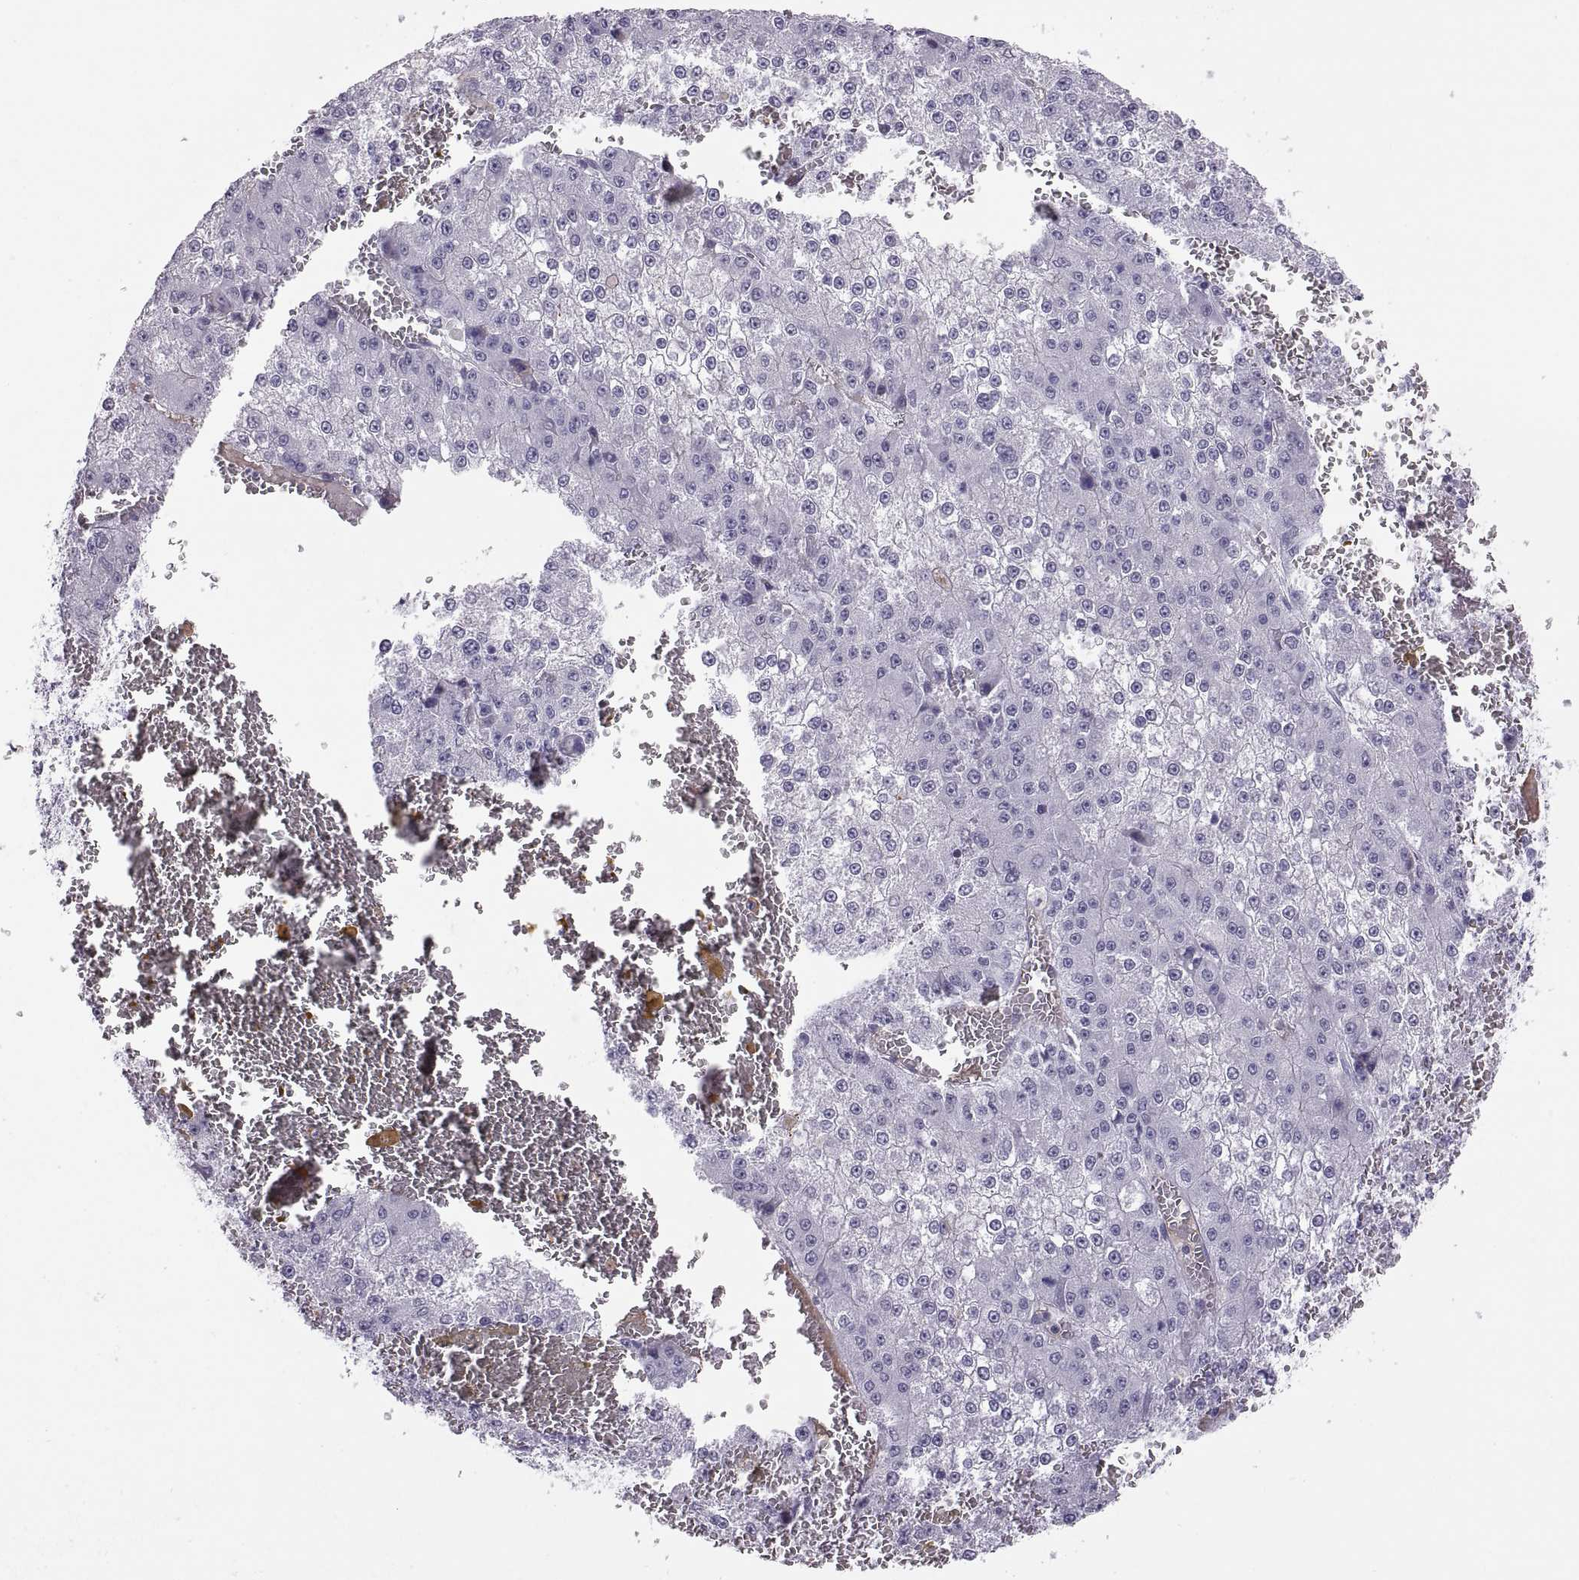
{"staining": {"intensity": "negative", "quantity": "none", "location": "none"}, "tissue": "liver cancer", "cell_type": "Tumor cells", "image_type": "cancer", "snomed": [{"axis": "morphology", "description": "Carcinoma, Hepatocellular, NOS"}, {"axis": "topography", "description": "Liver"}], "caption": "Immunohistochemistry (IHC) of human liver hepatocellular carcinoma exhibits no staining in tumor cells. Brightfield microscopy of IHC stained with DAB (brown) and hematoxylin (blue), captured at high magnification.", "gene": "QRICH2", "patient": {"sex": "female", "age": 73}}